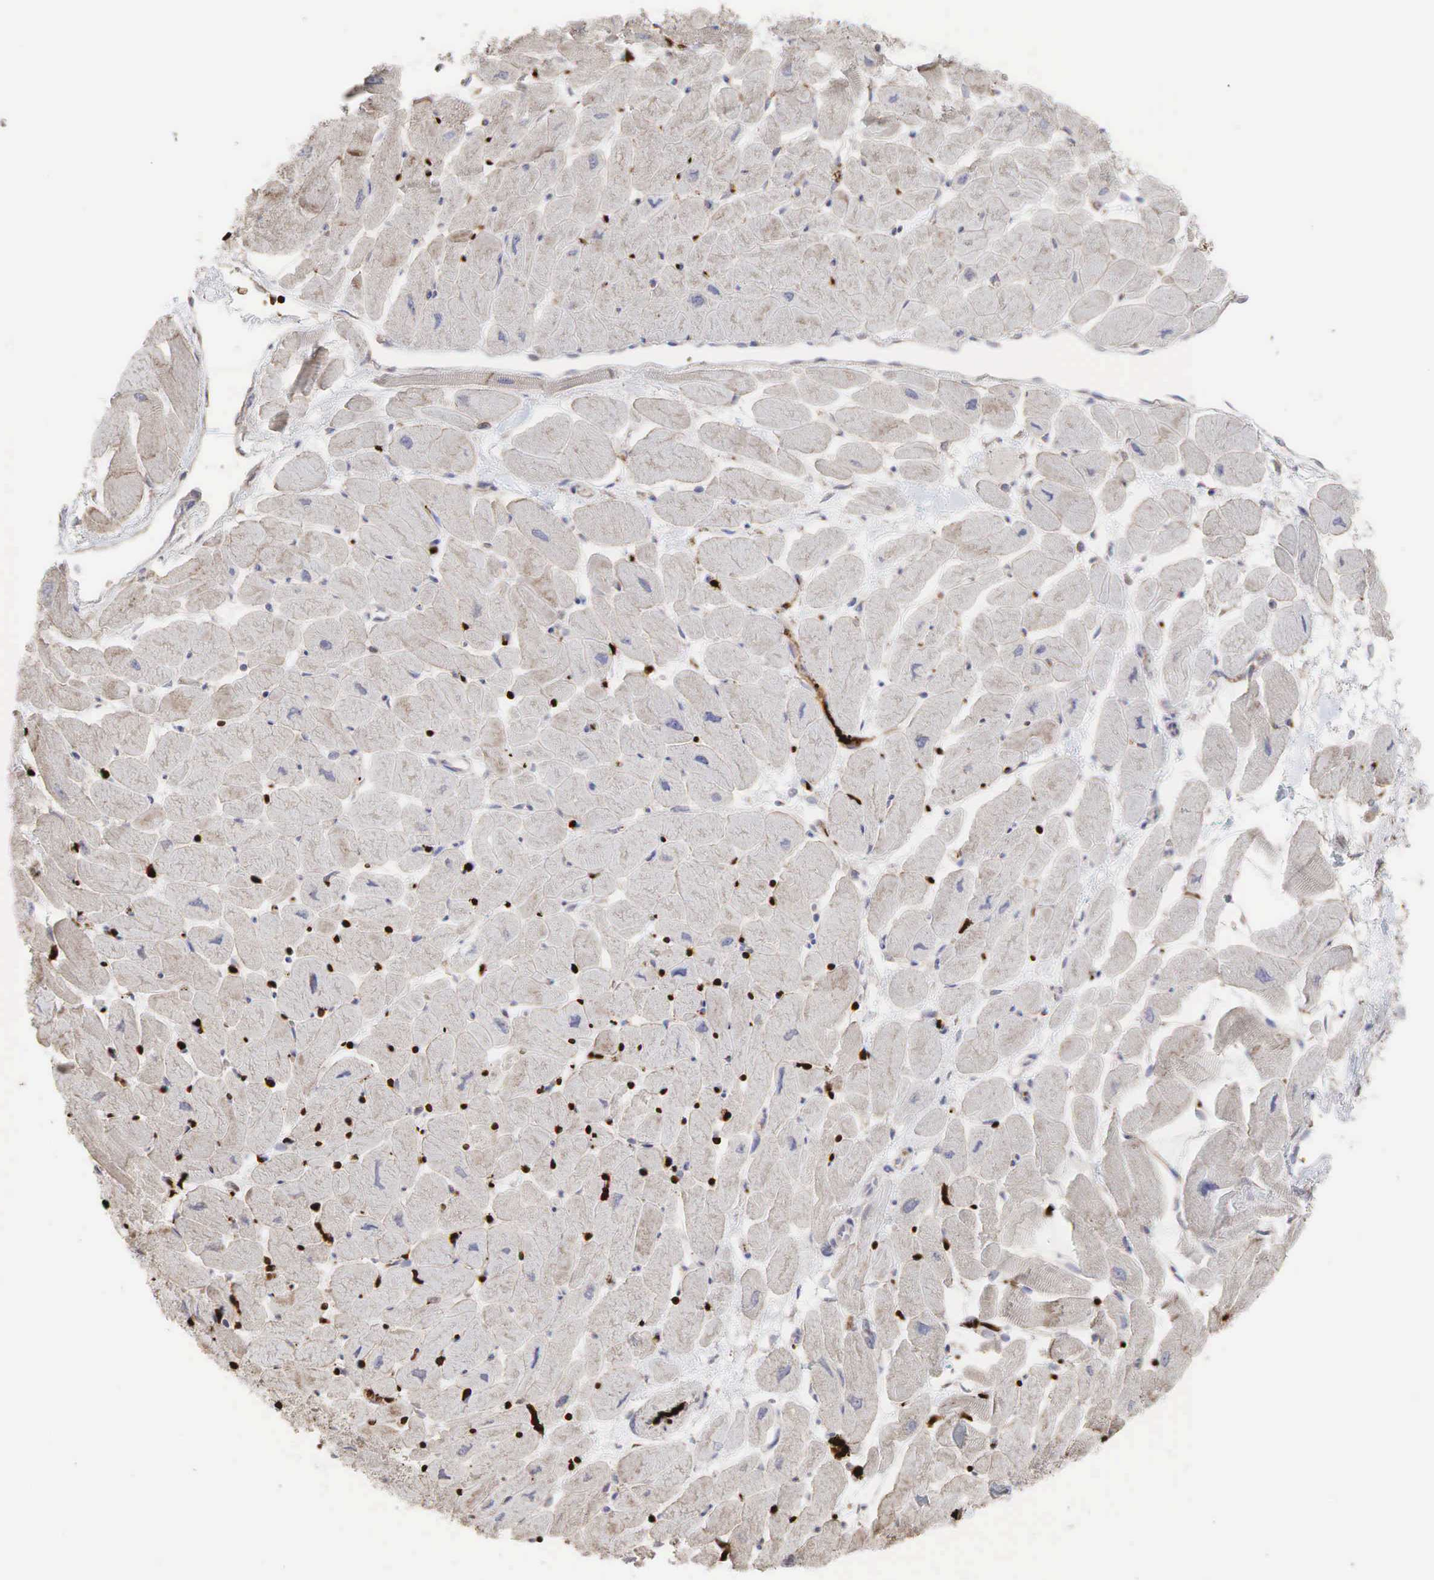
{"staining": {"intensity": "negative", "quantity": "none", "location": "none"}, "tissue": "heart muscle", "cell_type": "Cardiomyocytes", "image_type": "normal", "snomed": [{"axis": "morphology", "description": "Normal tissue, NOS"}, {"axis": "topography", "description": "Heart"}], "caption": "Histopathology image shows no protein expression in cardiomyocytes of normal heart muscle. (DAB (3,3'-diaminobenzidine) IHC, high magnification).", "gene": "PABPC5", "patient": {"sex": "female", "age": 54}}